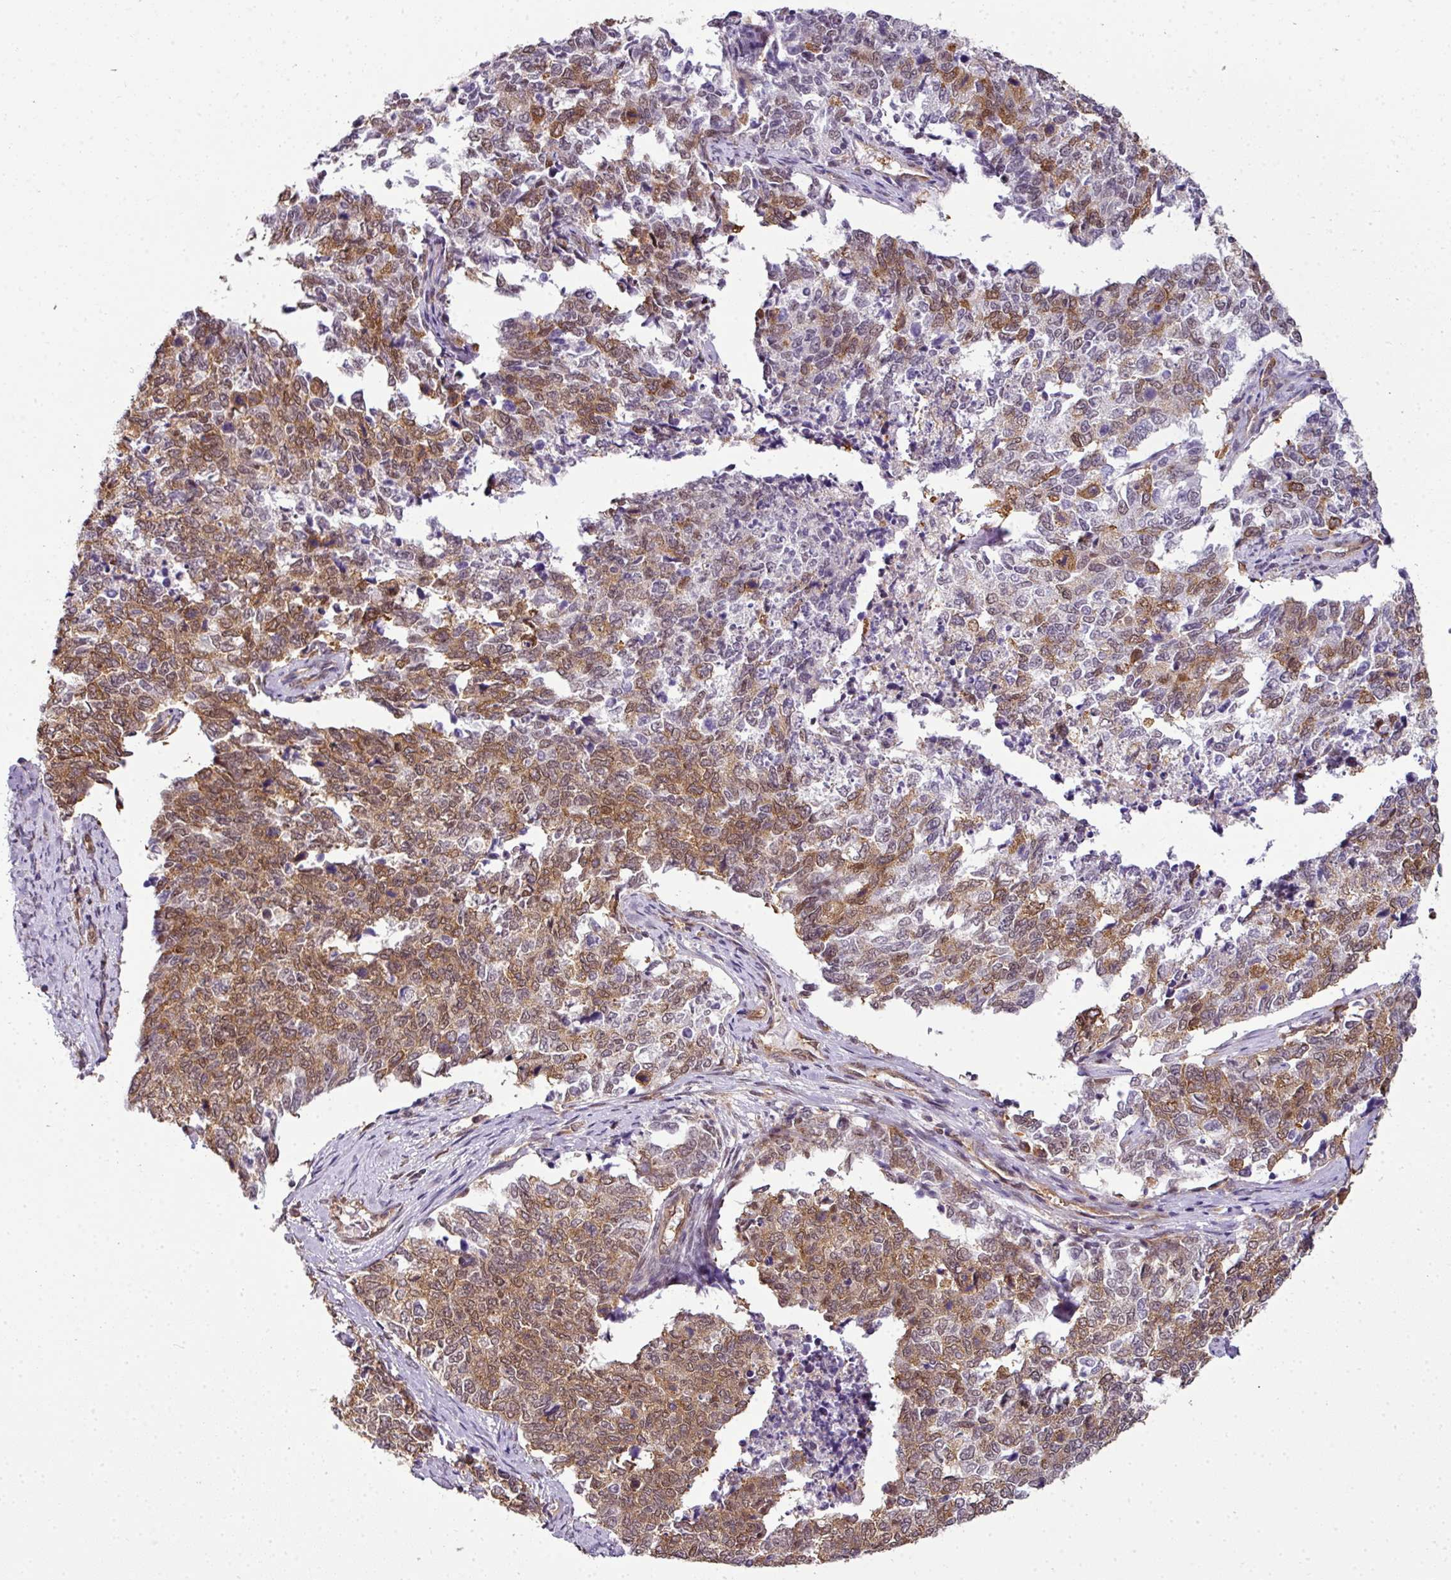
{"staining": {"intensity": "moderate", "quantity": ">75%", "location": "cytoplasmic/membranous,nuclear"}, "tissue": "cervical cancer", "cell_type": "Tumor cells", "image_type": "cancer", "snomed": [{"axis": "morphology", "description": "Squamous cell carcinoma, NOS"}, {"axis": "topography", "description": "Cervix"}], "caption": "DAB (3,3'-diaminobenzidine) immunohistochemical staining of squamous cell carcinoma (cervical) demonstrates moderate cytoplasmic/membranous and nuclear protein expression in approximately >75% of tumor cells.", "gene": "RBM4B", "patient": {"sex": "female", "age": 63}}